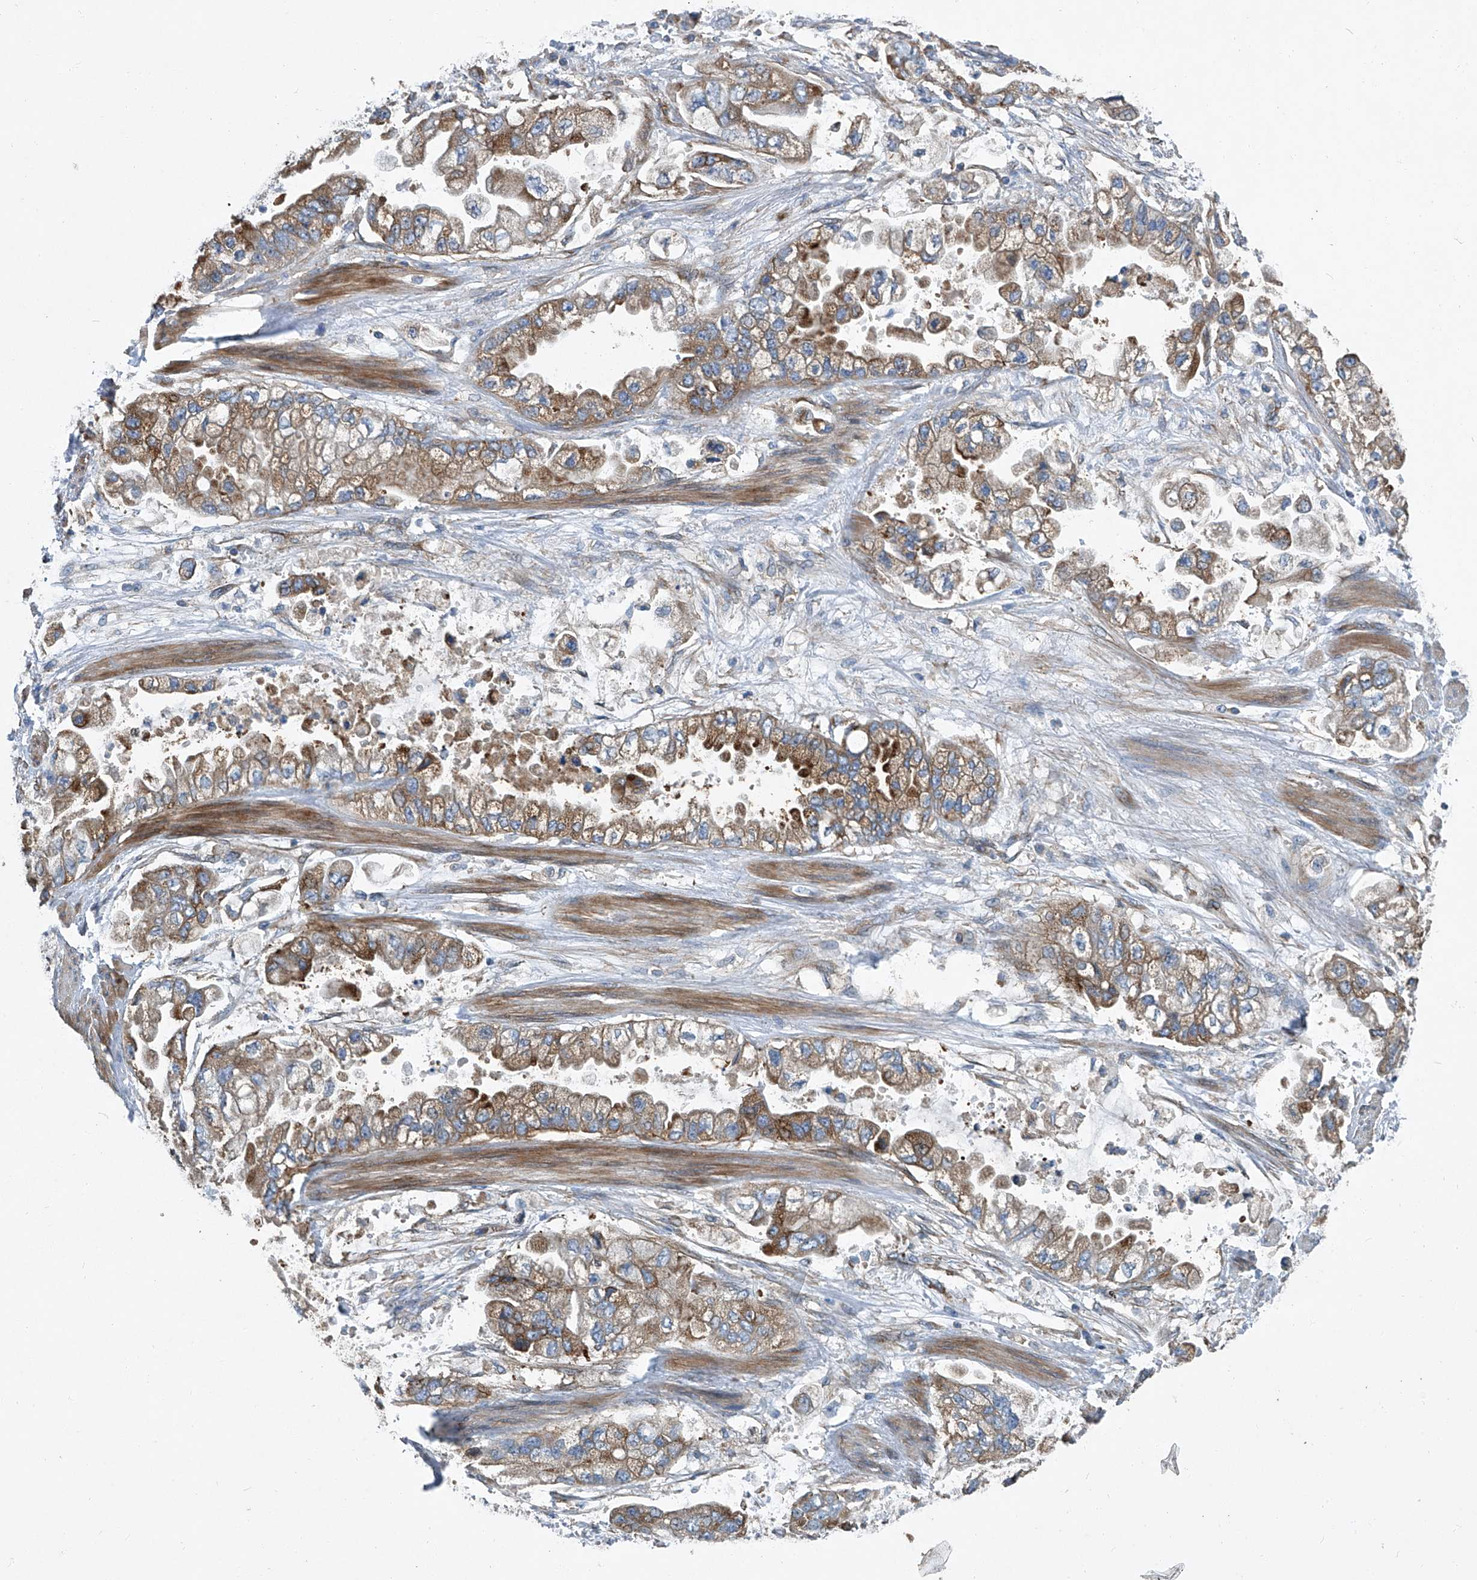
{"staining": {"intensity": "moderate", "quantity": ">75%", "location": "cytoplasmic/membranous"}, "tissue": "stomach cancer", "cell_type": "Tumor cells", "image_type": "cancer", "snomed": [{"axis": "morphology", "description": "Adenocarcinoma, NOS"}, {"axis": "topography", "description": "Stomach"}], "caption": "Immunohistochemistry (DAB (3,3'-diaminobenzidine)) staining of human stomach adenocarcinoma reveals moderate cytoplasmic/membranous protein positivity in approximately >75% of tumor cells. The protein is shown in brown color, while the nuclei are stained blue.", "gene": "PIGH", "patient": {"sex": "male", "age": 62}}